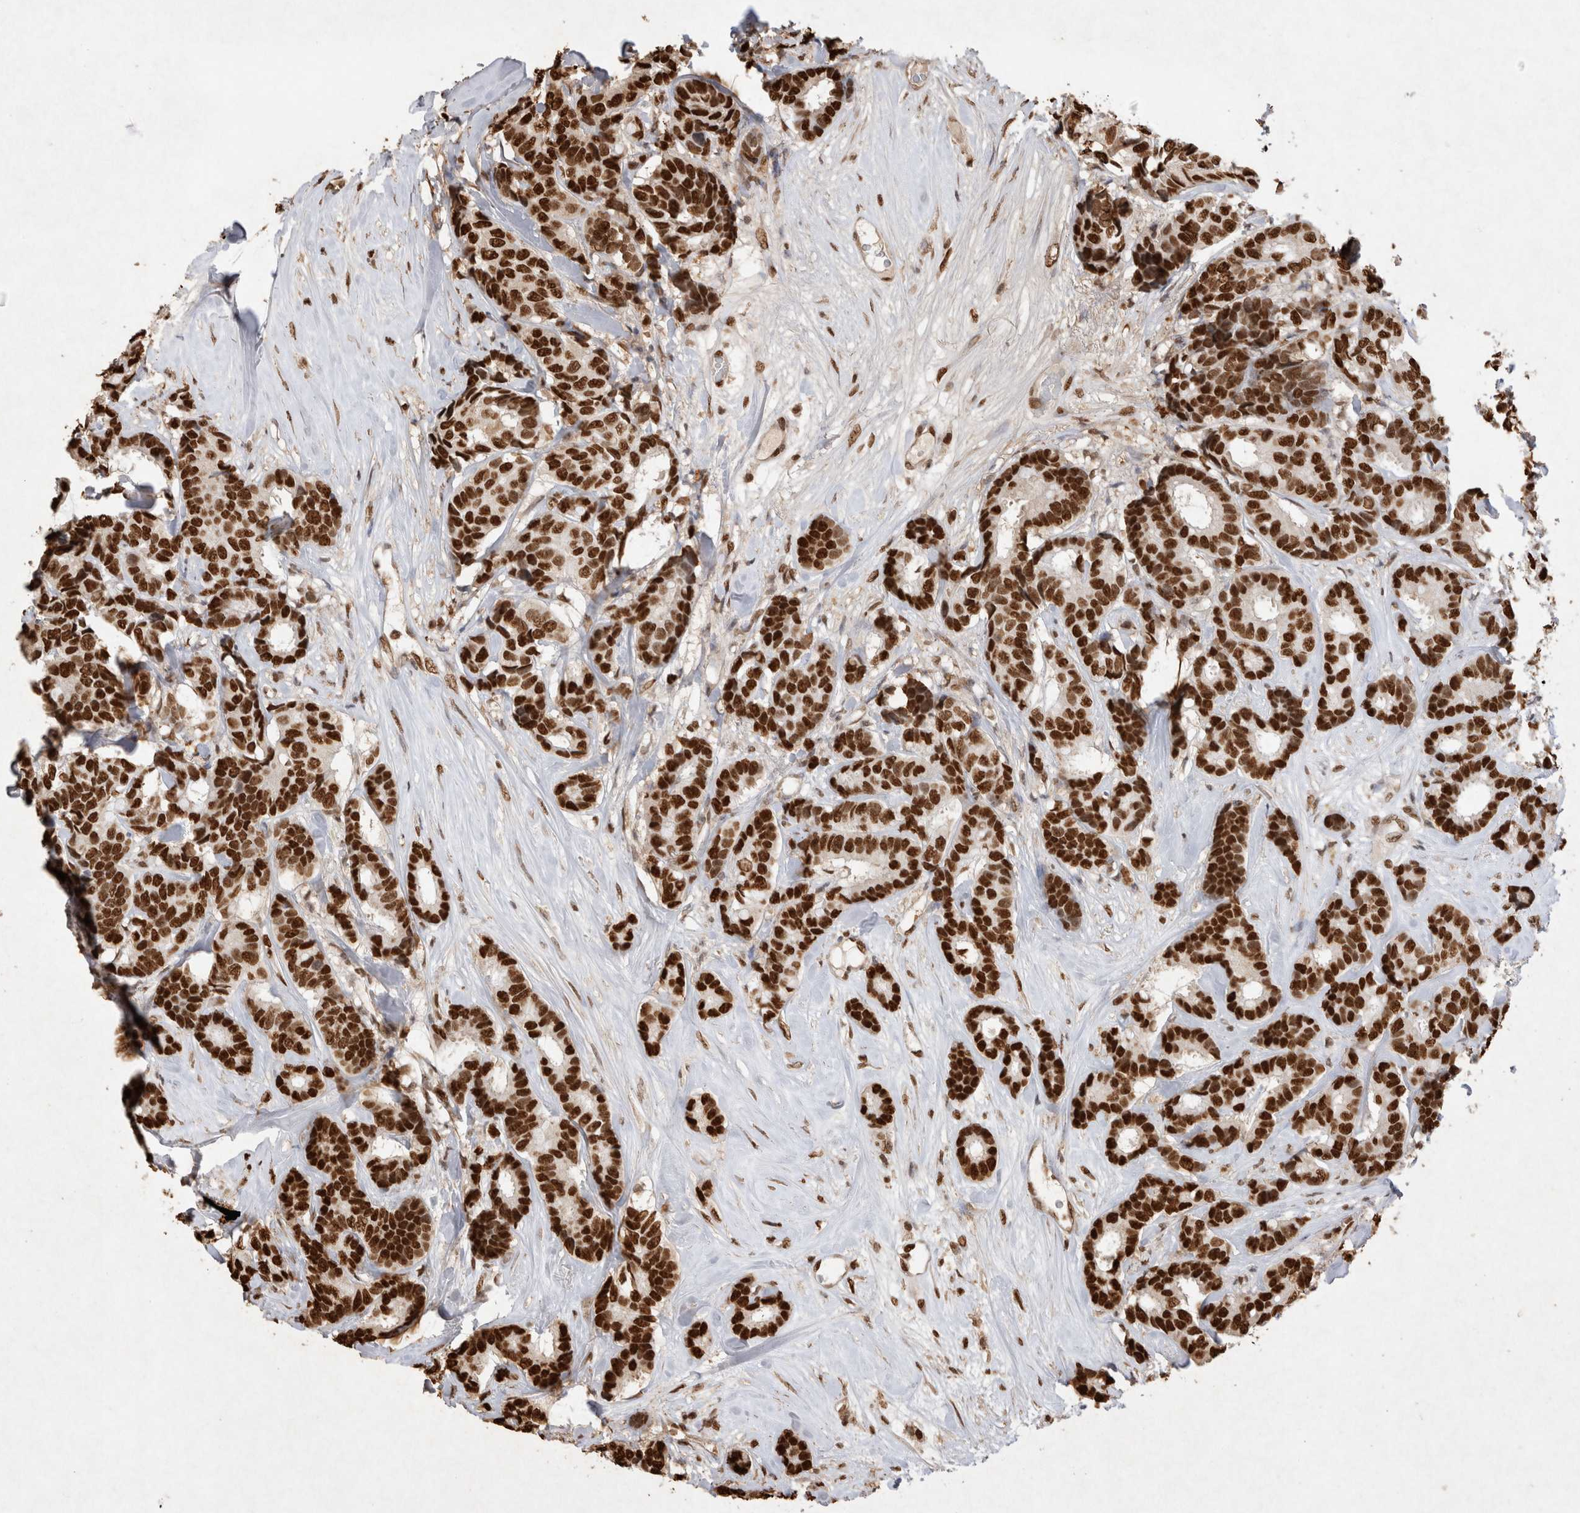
{"staining": {"intensity": "strong", "quantity": ">75%", "location": "nuclear"}, "tissue": "breast cancer", "cell_type": "Tumor cells", "image_type": "cancer", "snomed": [{"axis": "morphology", "description": "Duct carcinoma"}, {"axis": "topography", "description": "Breast"}], "caption": "Immunohistochemical staining of breast cancer (infiltrating ductal carcinoma) reveals high levels of strong nuclear positivity in approximately >75% of tumor cells. Nuclei are stained in blue.", "gene": "HDGF", "patient": {"sex": "female", "age": 87}}